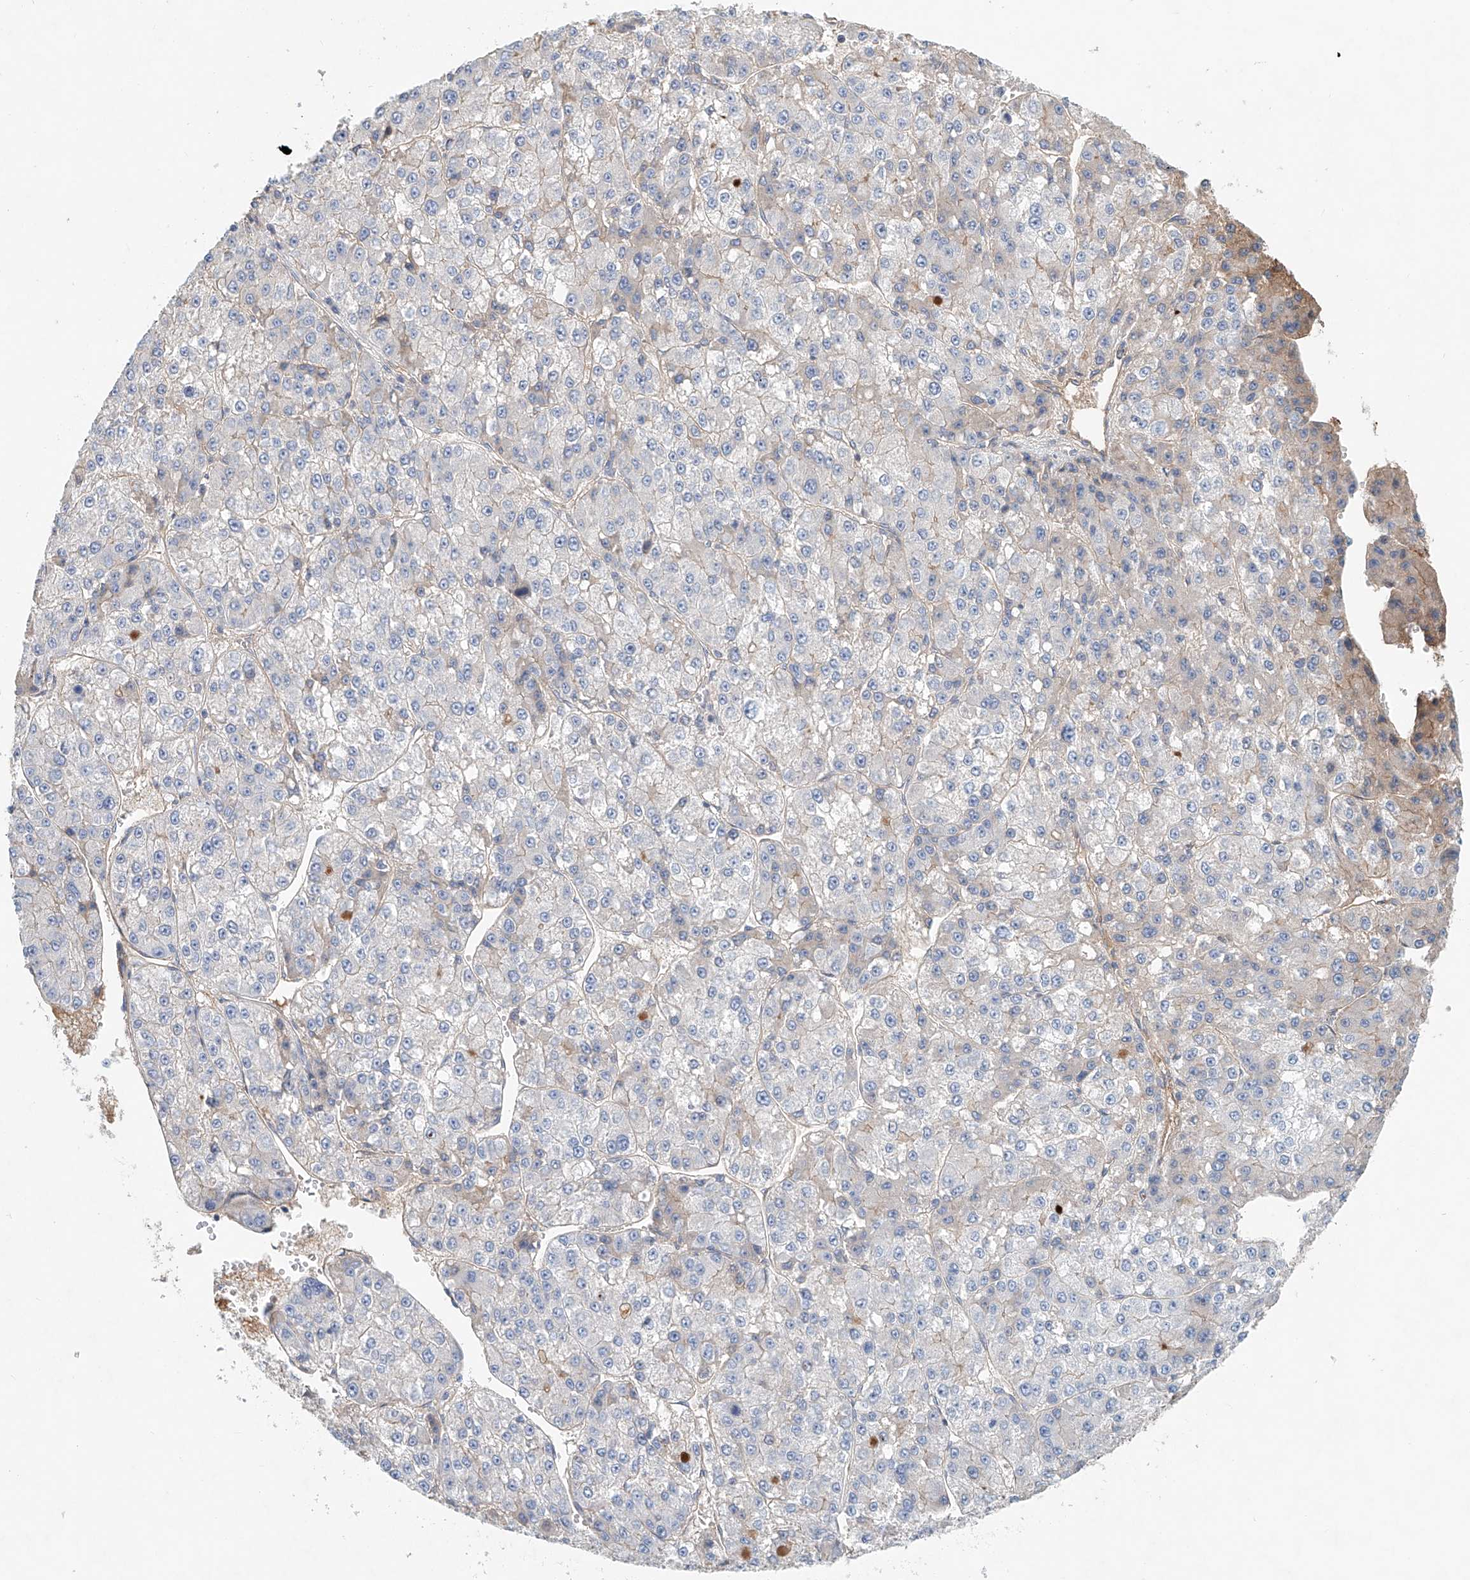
{"staining": {"intensity": "negative", "quantity": "none", "location": "none"}, "tissue": "liver cancer", "cell_type": "Tumor cells", "image_type": "cancer", "snomed": [{"axis": "morphology", "description": "Carcinoma, Hepatocellular, NOS"}, {"axis": "topography", "description": "Liver"}], "caption": "Hepatocellular carcinoma (liver) was stained to show a protein in brown. There is no significant positivity in tumor cells.", "gene": "FRYL", "patient": {"sex": "female", "age": 73}}